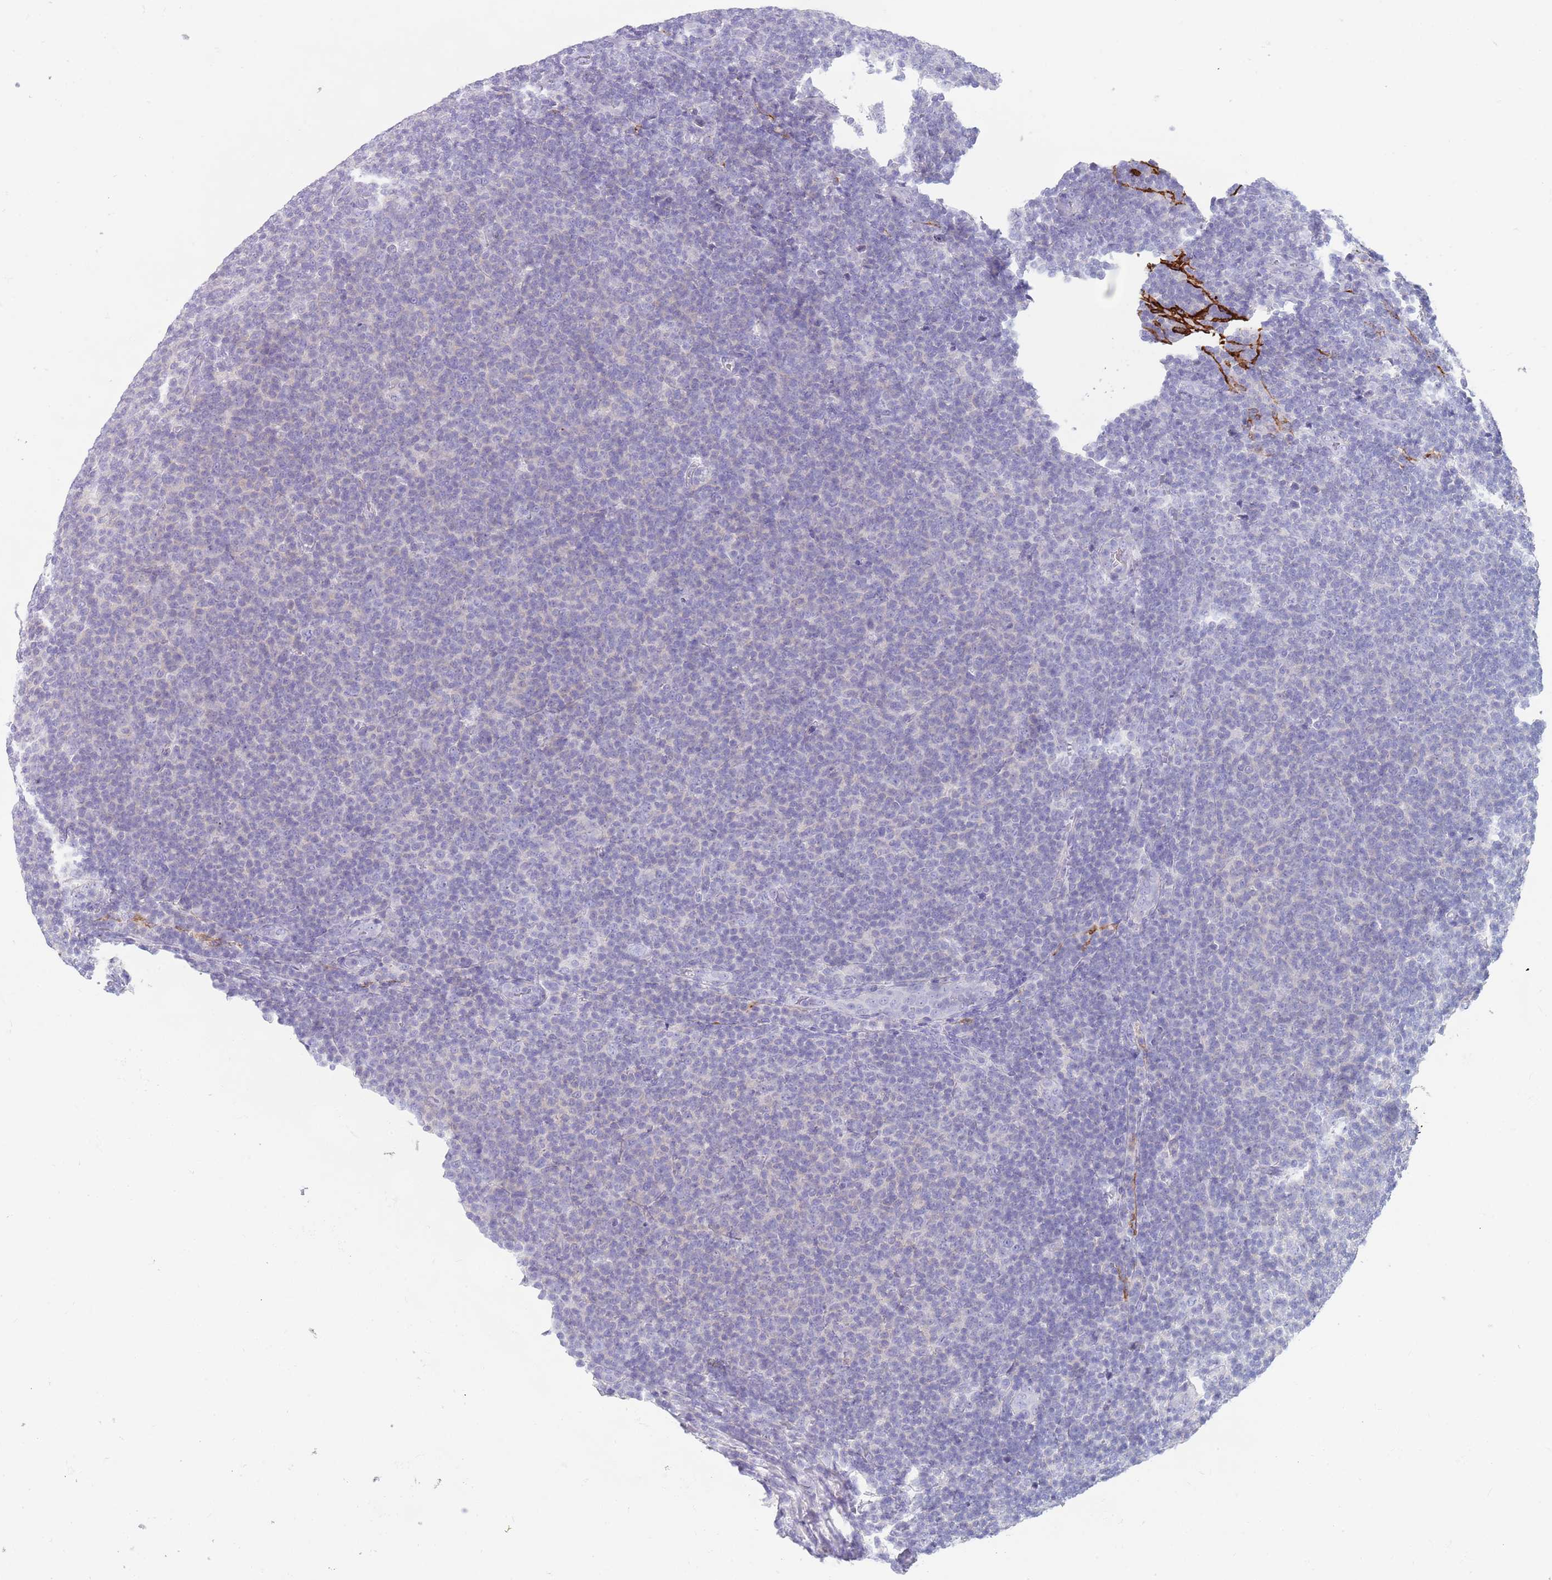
{"staining": {"intensity": "negative", "quantity": "none", "location": "none"}, "tissue": "lymphoma", "cell_type": "Tumor cells", "image_type": "cancer", "snomed": [{"axis": "morphology", "description": "Malignant lymphoma, non-Hodgkin's type, Low grade"}, {"axis": "topography", "description": "Lymph node"}], "caption": "High power microscopy micrograph of an IHC micrograph of low-grade malignant lymphoma, non-Hodgkin's type, revealing no significant staining in tumor cells.", "gene": "CPXM2", "patient": {"sex": "male", "age": 66}}